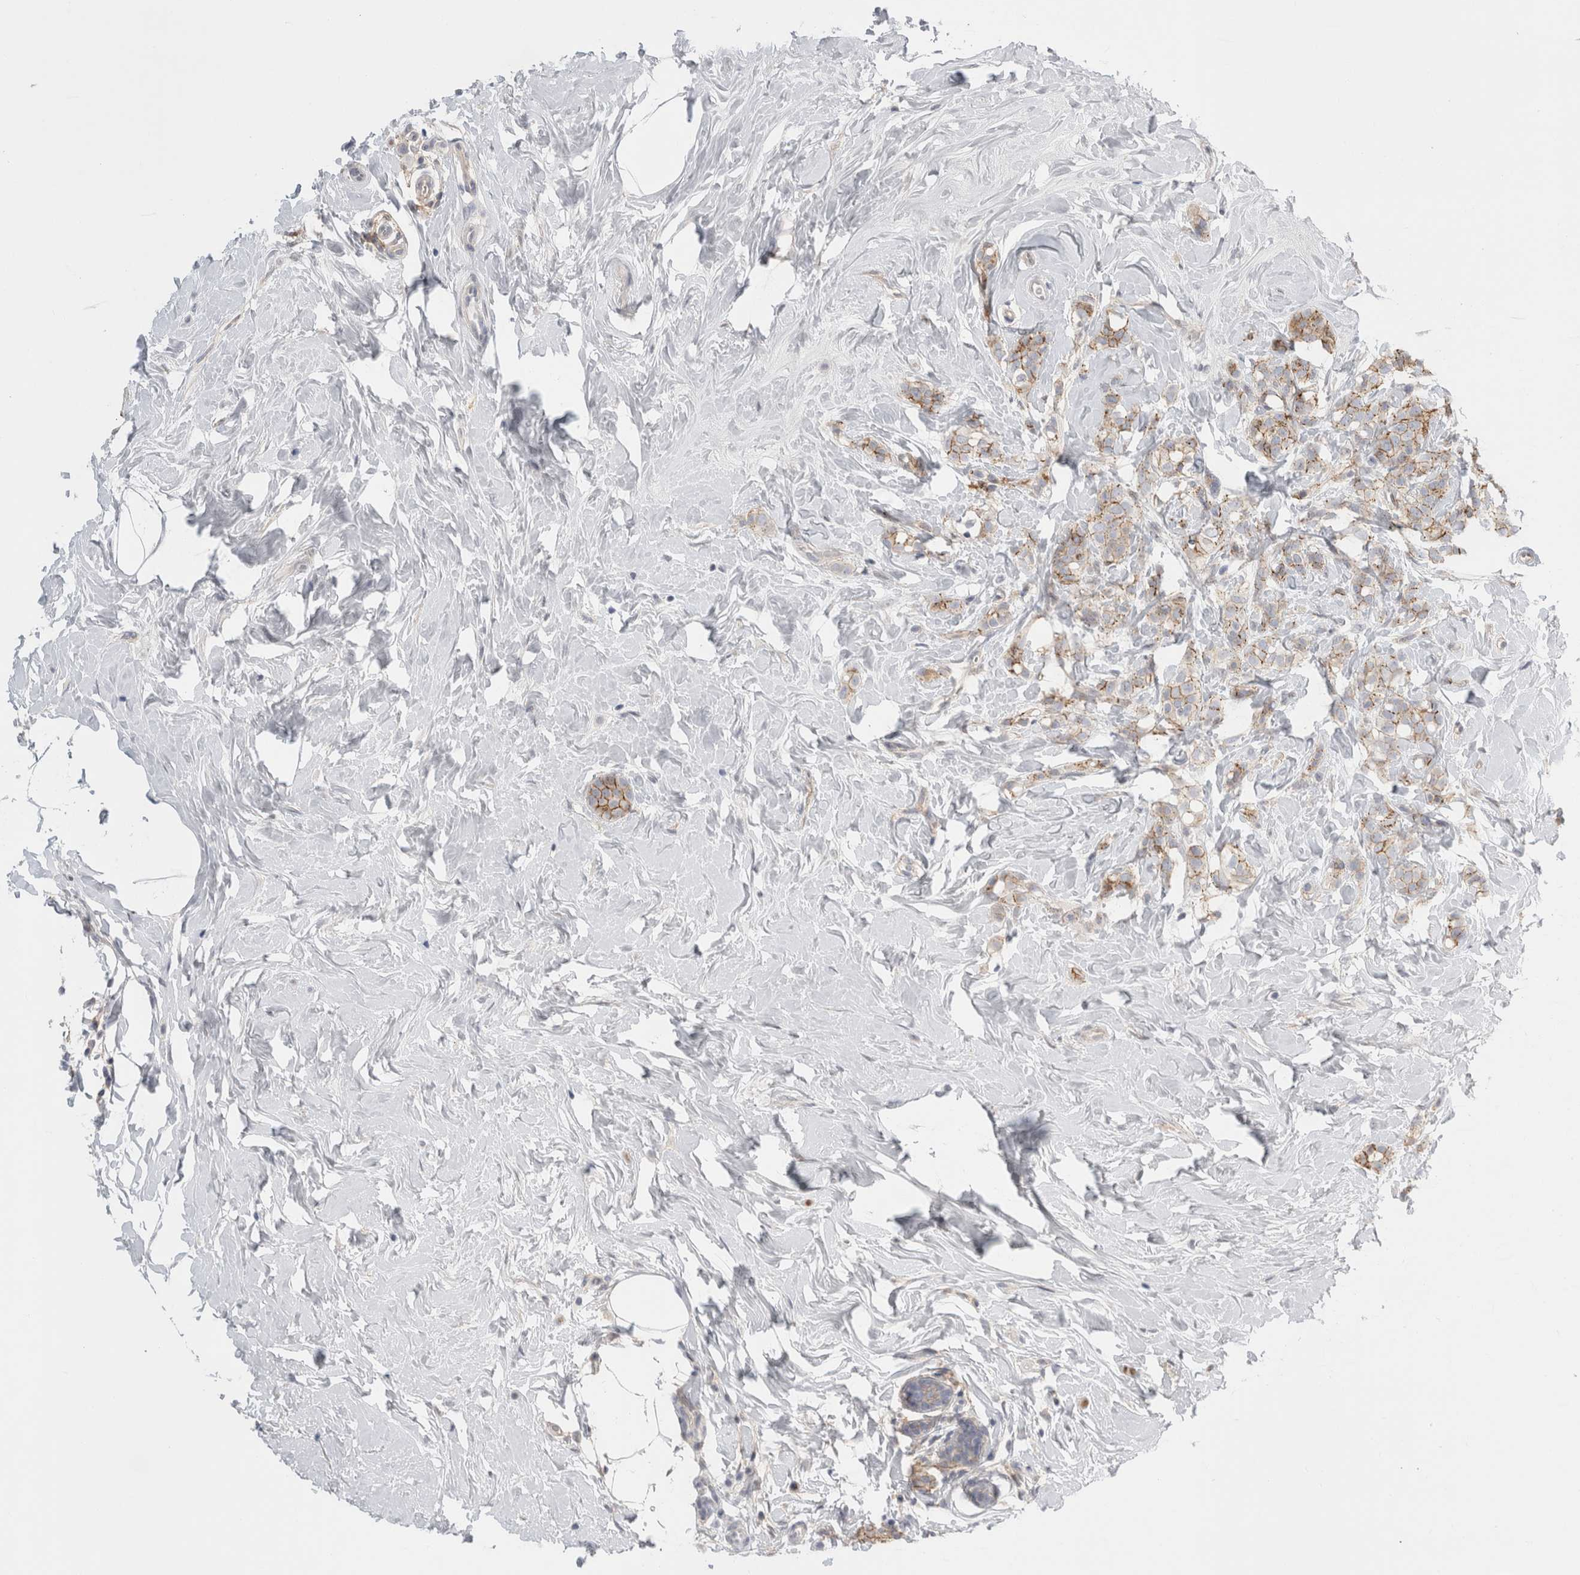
{"staining": {"intensity": "moderate", "quantity": "25%-75%", "location": "cytoplasmic/membranous"}, "tissue": "breast cancer", "cell_type": "Tumor cells", "image_type": "cancer", "snomed": [{"axis": "morphology", "description": "Lobular carcinoma, in situ"}, {"axis": "morphology", "description": "Lobular carcinoma"}, {"axis": "topography", "description": "Breast"}], "caption": "A brown stain labels moderate cytoplasmic/membranous staining of a protein in breast cancer (lobular carcinoma) tumor cells. (Brightfield microscopy of DAB IHC at high magnification).", "gene": "VANGL1", "patient": {"sex": "female", "age": 41}}